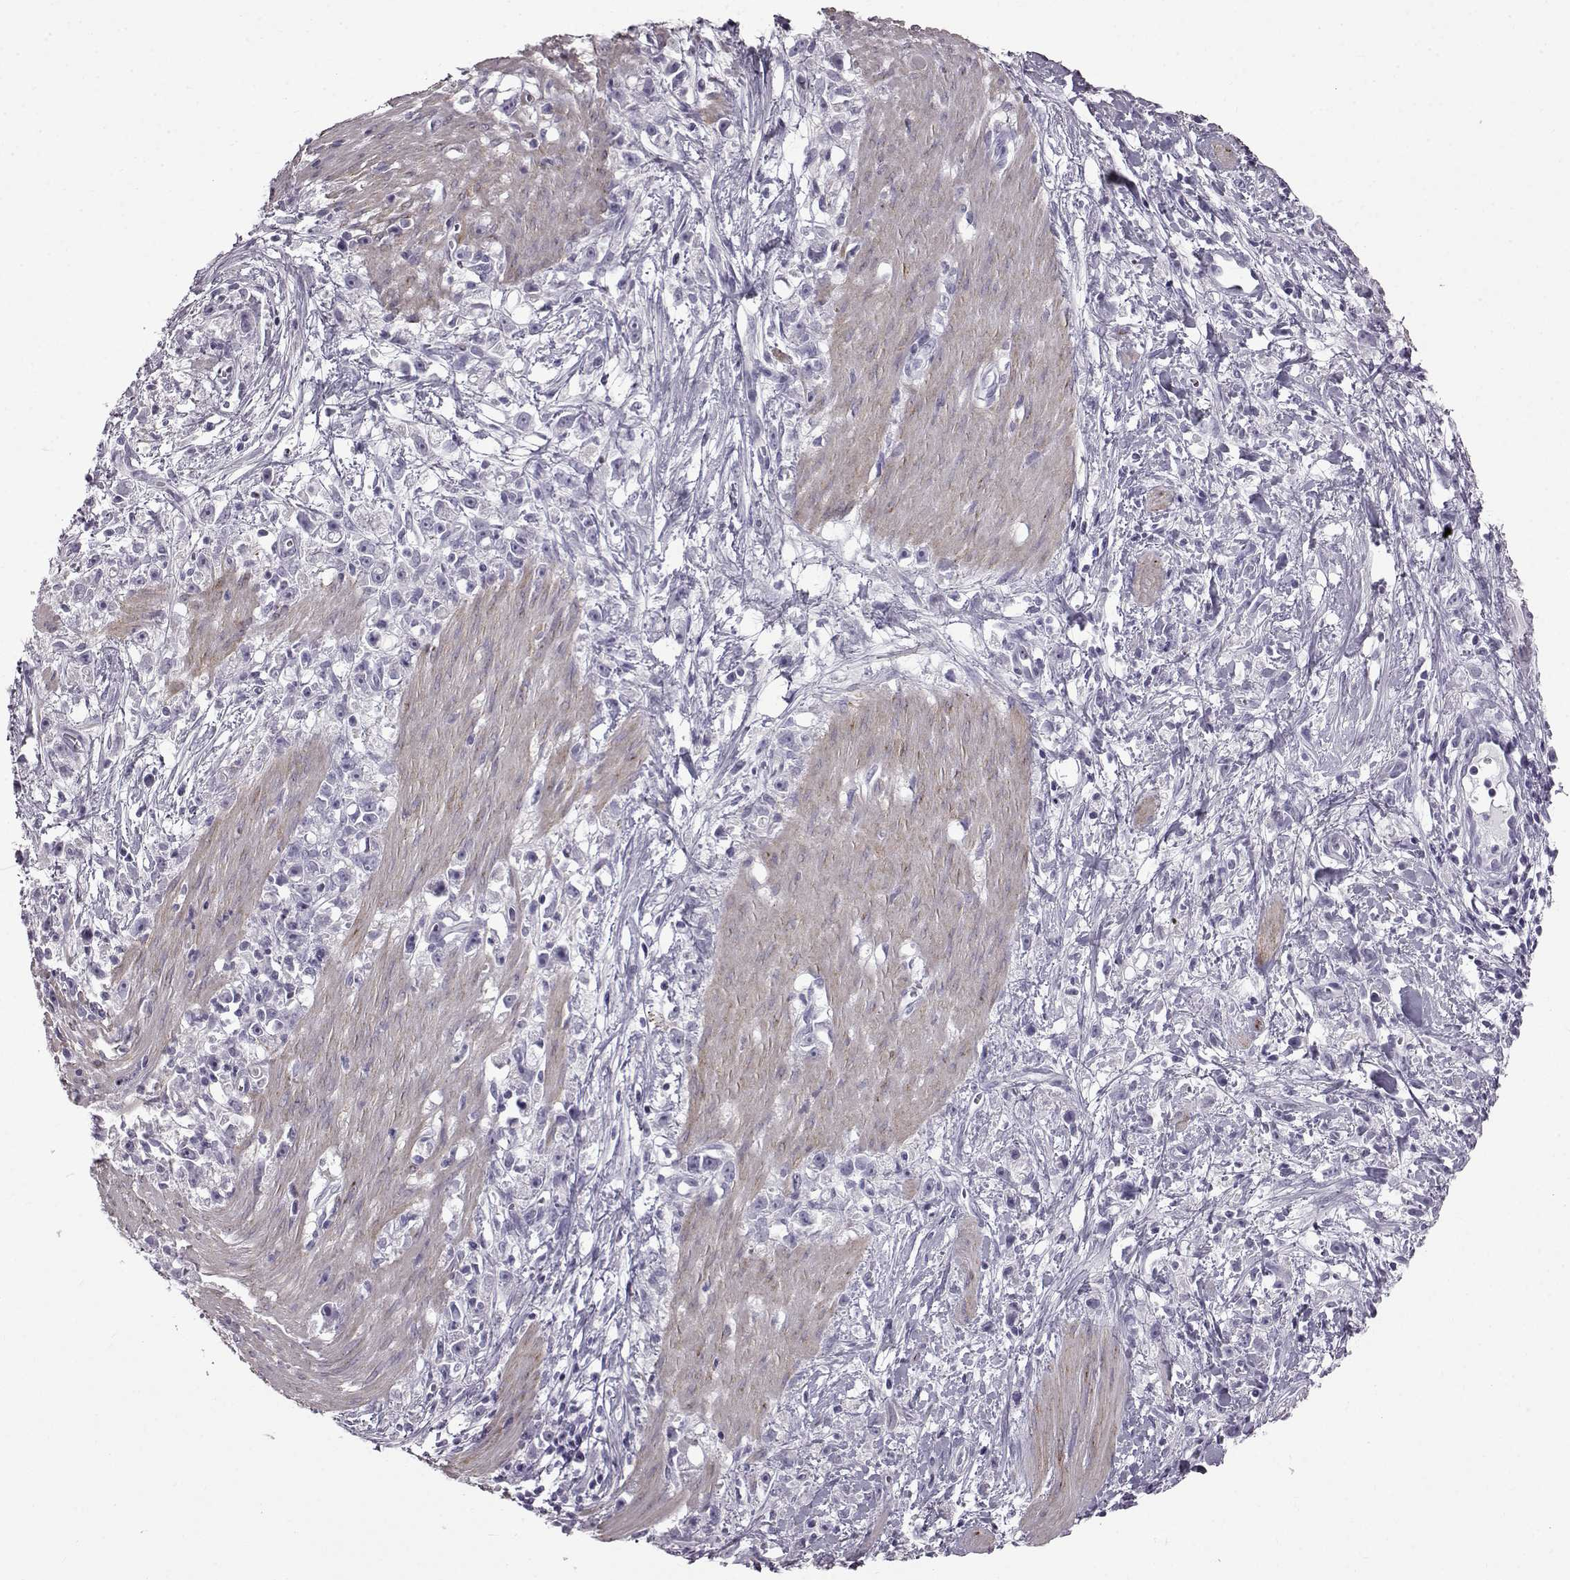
{"staining": {"intensity": "negative", "quantity": "none", "location": "none"}, "tissue": "stomach cancer", "cell_type": "Tumor cells", "image_type": "cancer", "snomed": [{"axis": "morphology", "description": "Adenocarcinoma, NOS"}, {"axis": "topography", "description": "Stomach"}], "caption": "Immunohistochemistry (IHC) of stomach cancer demonstrates no expression in tumor cells.", "gene": "SLC28A2", "patient": {"sex": "female", "age": 59}}